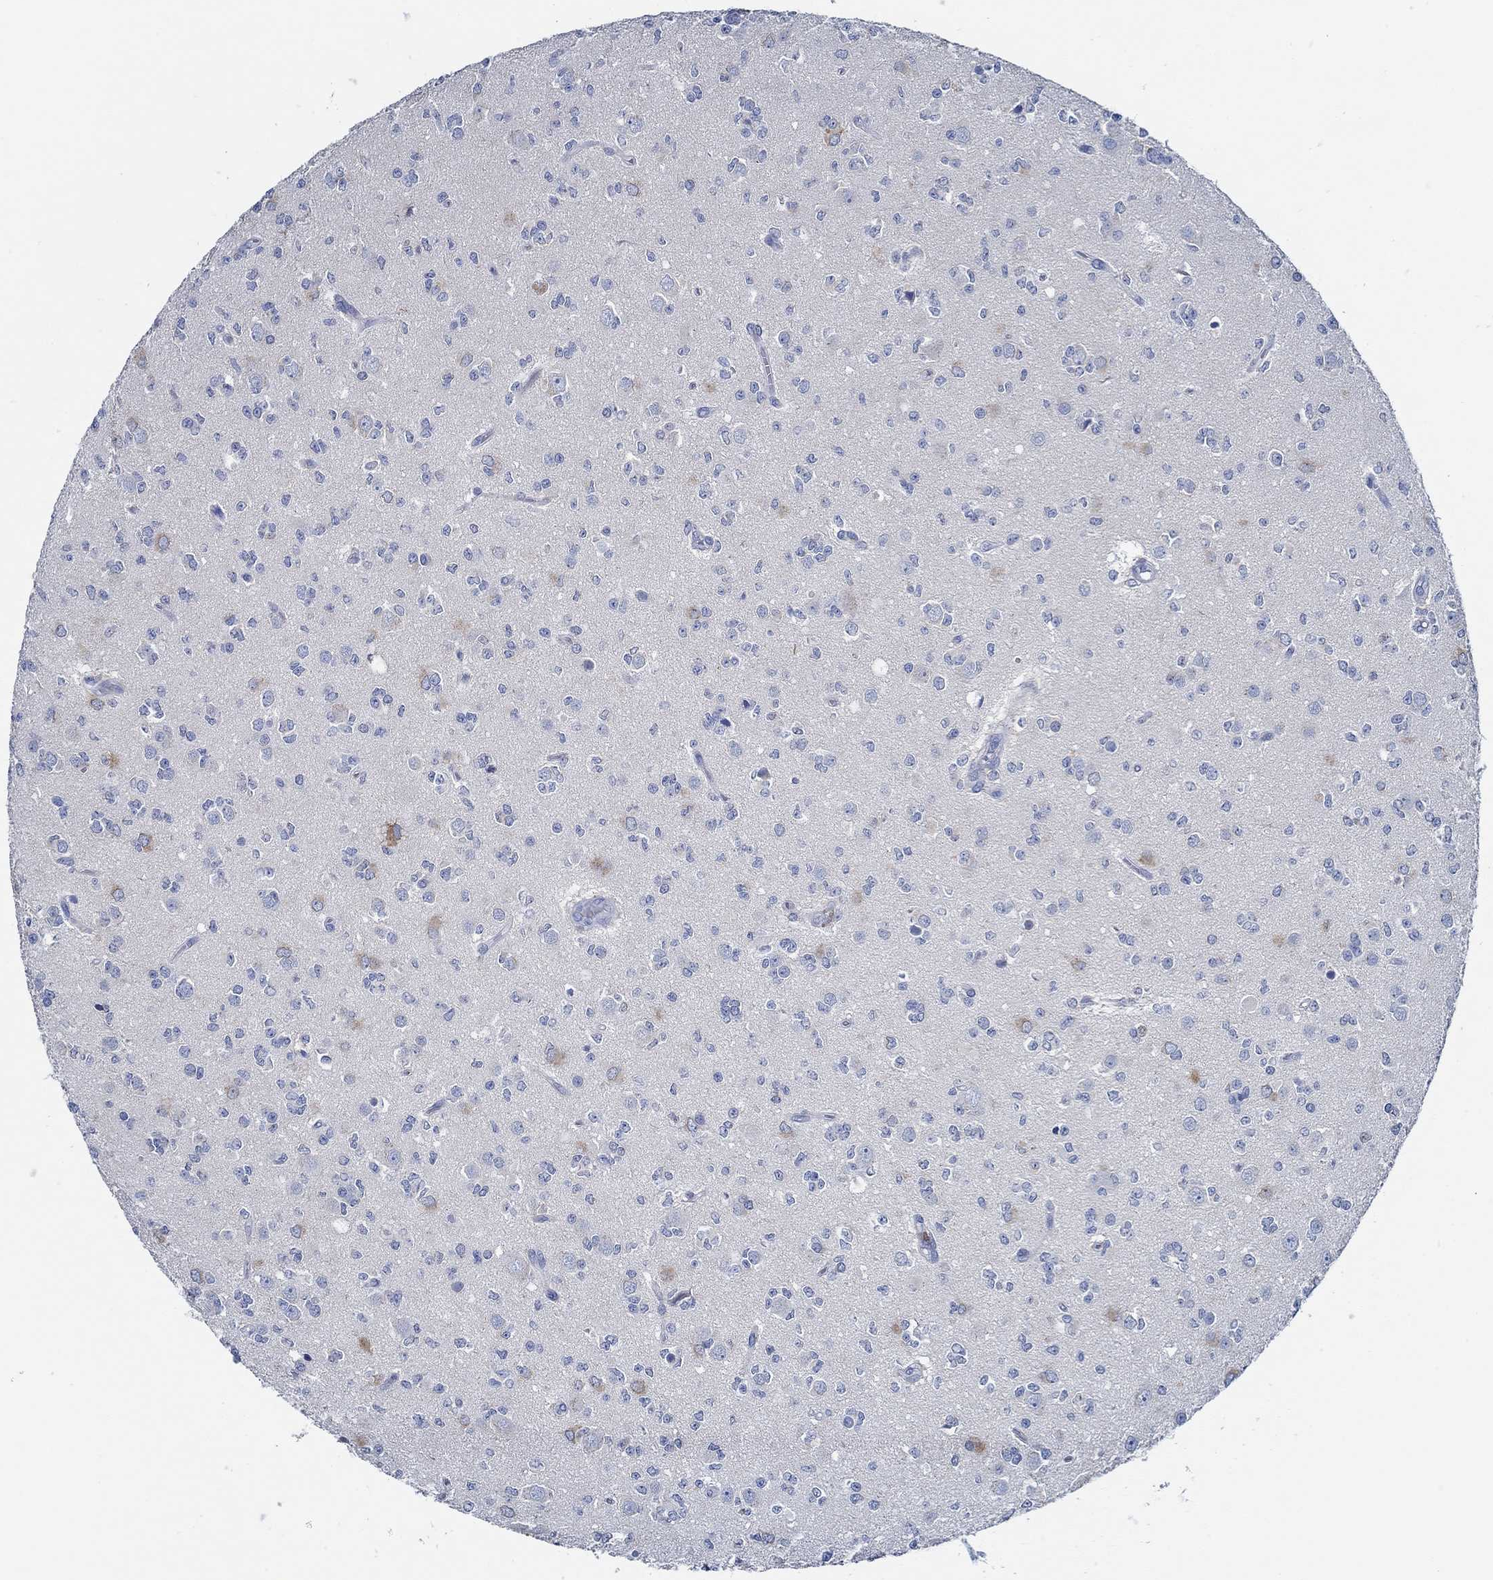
{"staining": {"intensity": "negative", "quantity": "none", "location": "none"}, "tissue": "glioma", "cell_type": "Tumor cells", "image_type": "cancer", "snomed": [{"axis": "morphology", "description": "Glioma, malignant, Low grade"}, {"axis": "topography", "description": "Brain"}], "caption": "Low-grade glioma (malignant) was stained to show a protein in brown. There is no significant expression in tumor cells.", "gene": "HECW2", "patient": {"sex": "female", "age": 45}}